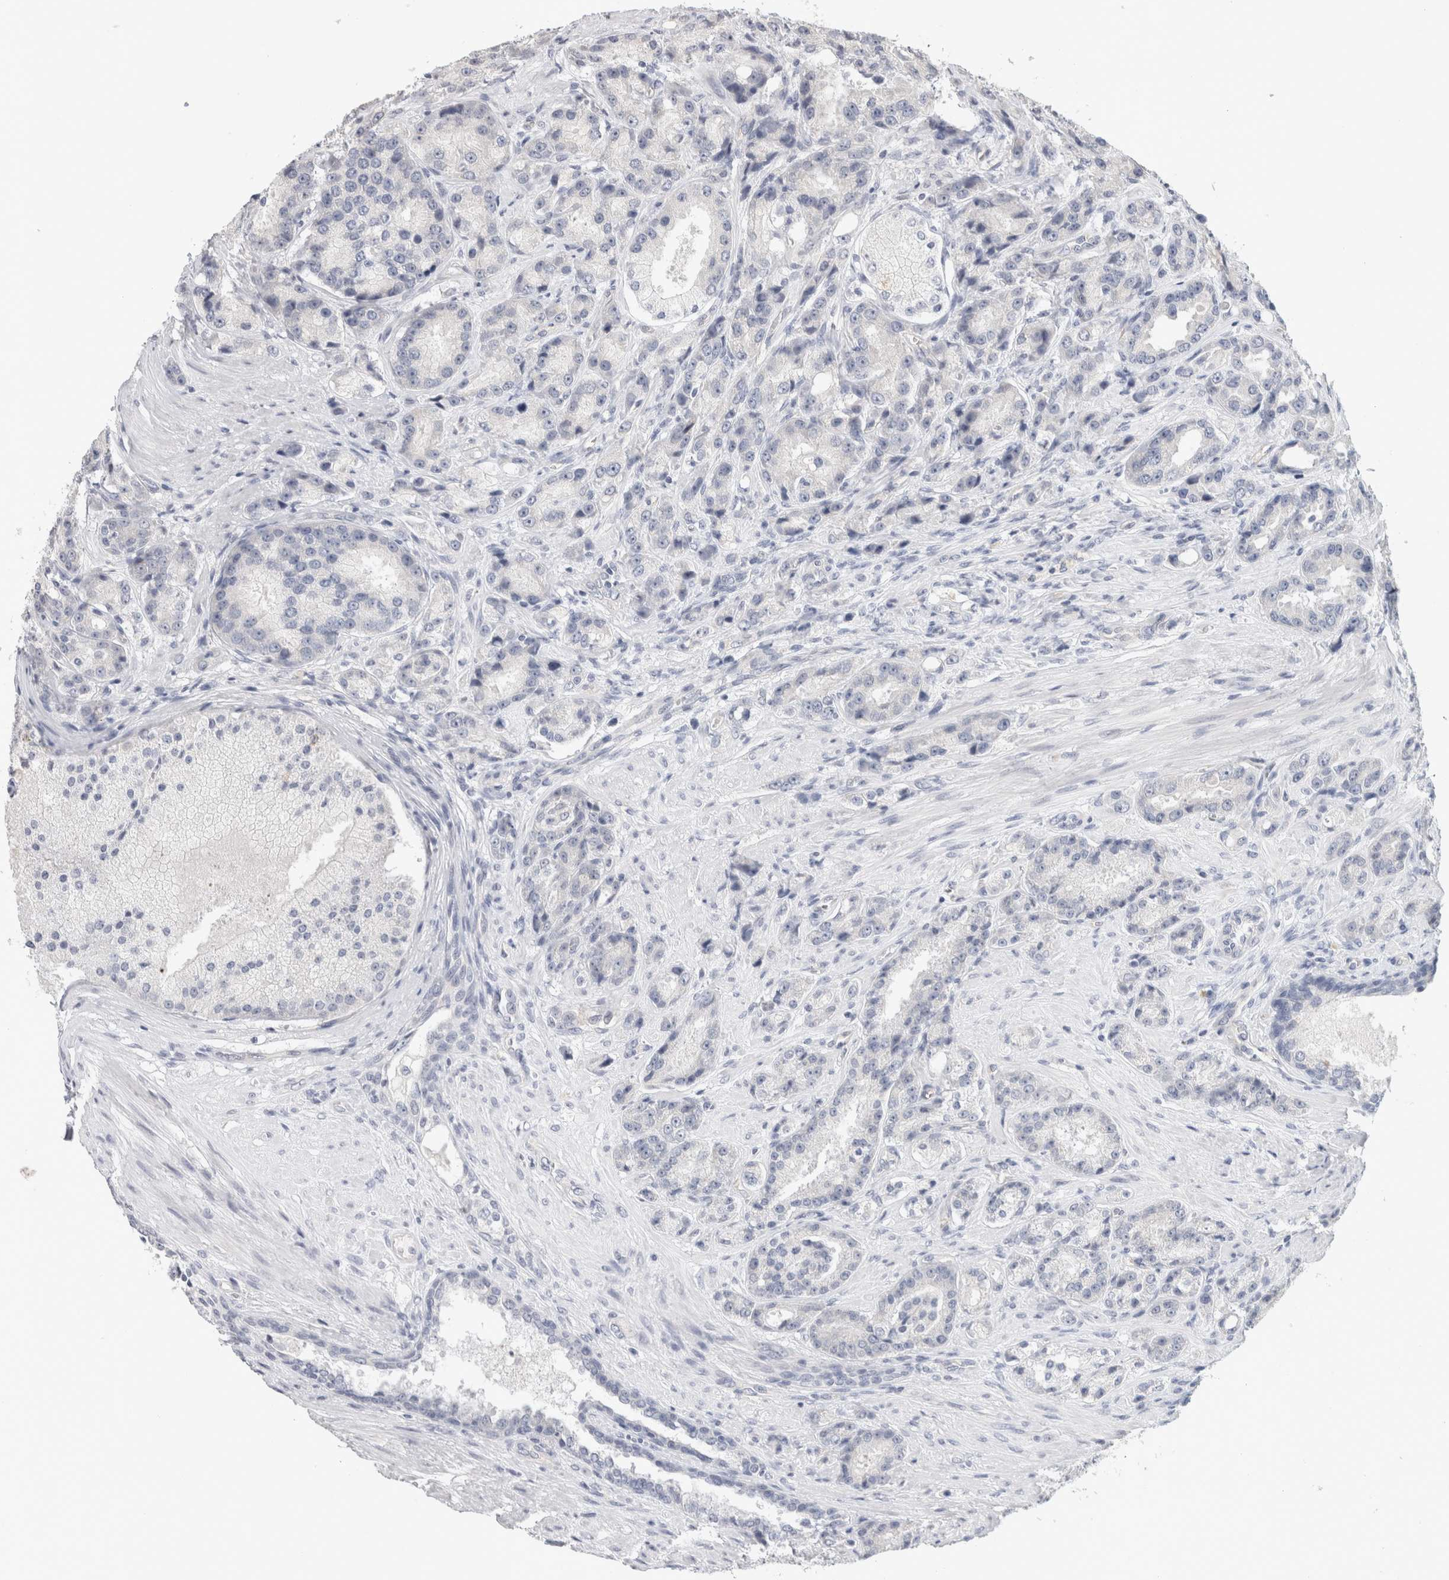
{"staining": {"intensity": "negative", "quantity": "none", "location": "none"}, "tissue": "prostate cancer", "cell_type": "Tumor cells", "image_type": "cancer", "snomed": [{"axis": "morphology", "description": "Adenocarcinoma, High grade"}, {"axis": "topography", "description": "Prostate"}], "caption": "Tumor cells show no significant protein staining in adenocarcinoma (high-grade) (prostate).", "gene": "TONSL", "patient": {"sex": "male", "age": 60}}